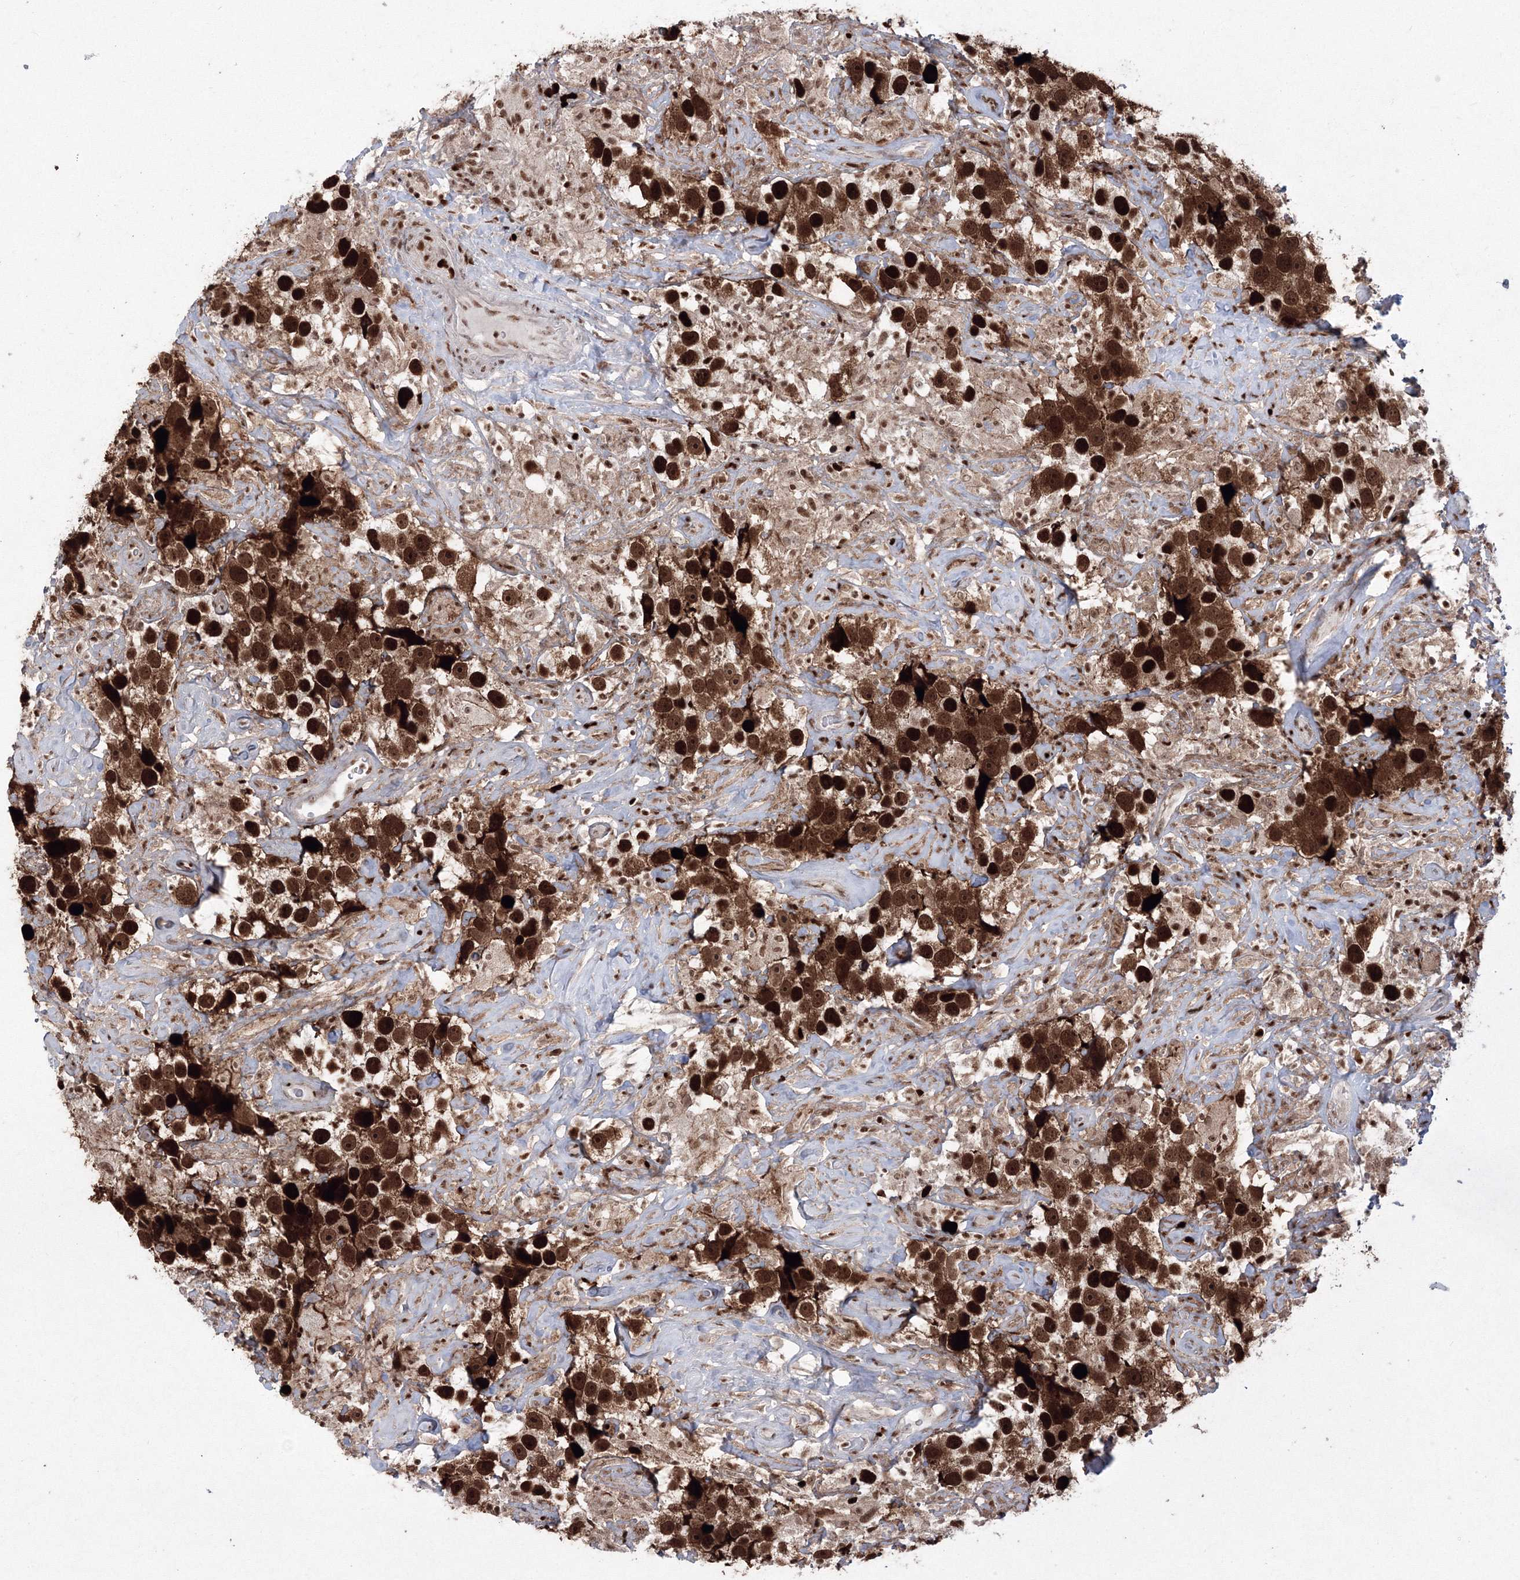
{"staining": {"intensity": "strong", "quantity": ">75%", "location": "cytoplasmic/membranous,nuclear"}, "tissue": "testis cancer", "cell_type": "Tumor cells", "image_type": "cancer", "snomed": [{"axis": "morphology", "description": "Seminoma, NOS"}, {"axis": "topography", "description": "Testis"}], "caption": "A high-resolution image shows IHC staining of testis cancer (seminoma), which demonstrates strong cytoplasmic/membranous and nuclear positivity in about >75% of tumor cells.", "gene": "LIG1", "patient": {"sex": "male", "age": 49}}